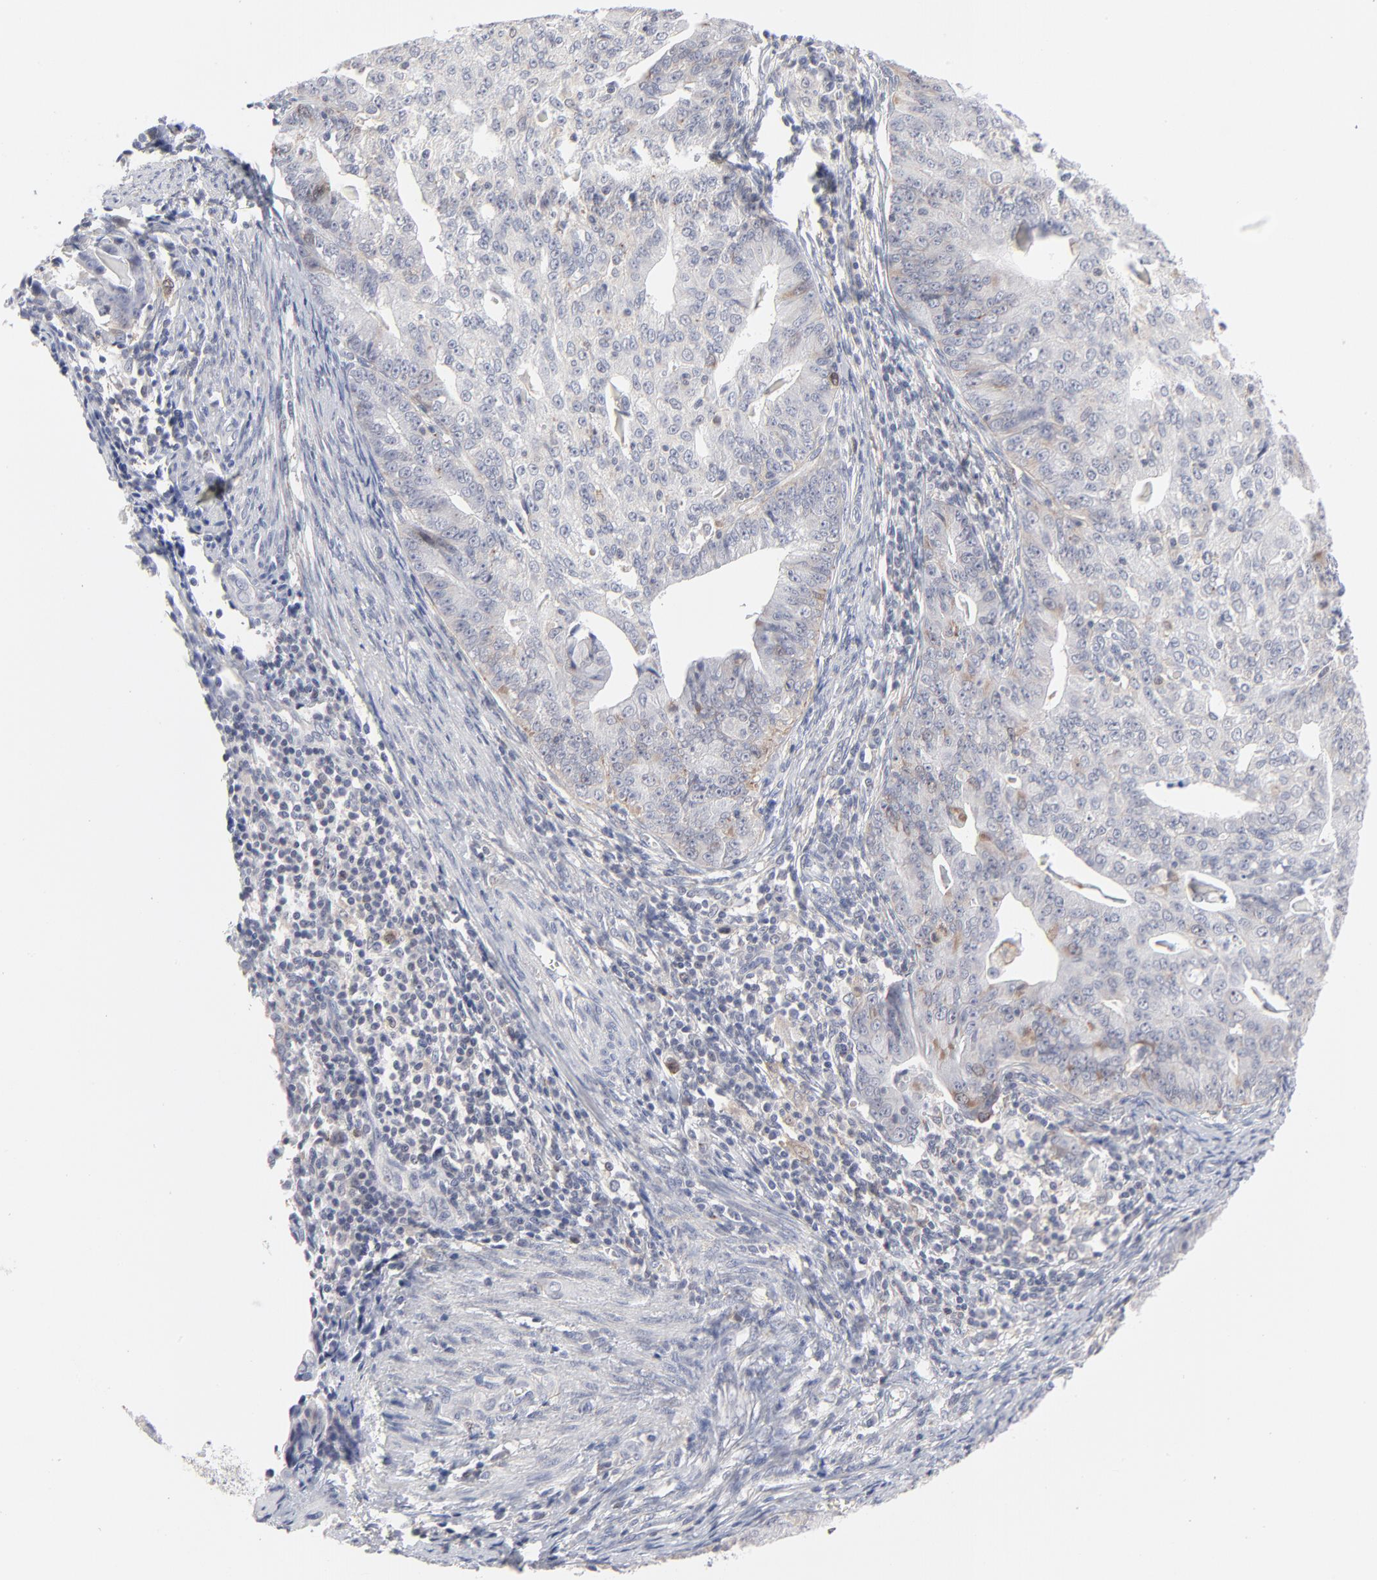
{"staining": {"intensity": "weak", "quantity": "<25%", "location": "cytoplasmic/membranous"}, "tissue": "endometrial cancer", "cell_type": "Tumor cells", "image_type": "cancer", "snomed": [{"axis": "morphology", "description": "Adenocarcinoma, NOS"}, {"axis": "topography", "description": "Endometrium"}], "caption": "Tumor cells show no significant positivity in adenocarcinoma (endometrial).", "gene": "AURKA", "patient": {"sex": "female", "age": 56}}